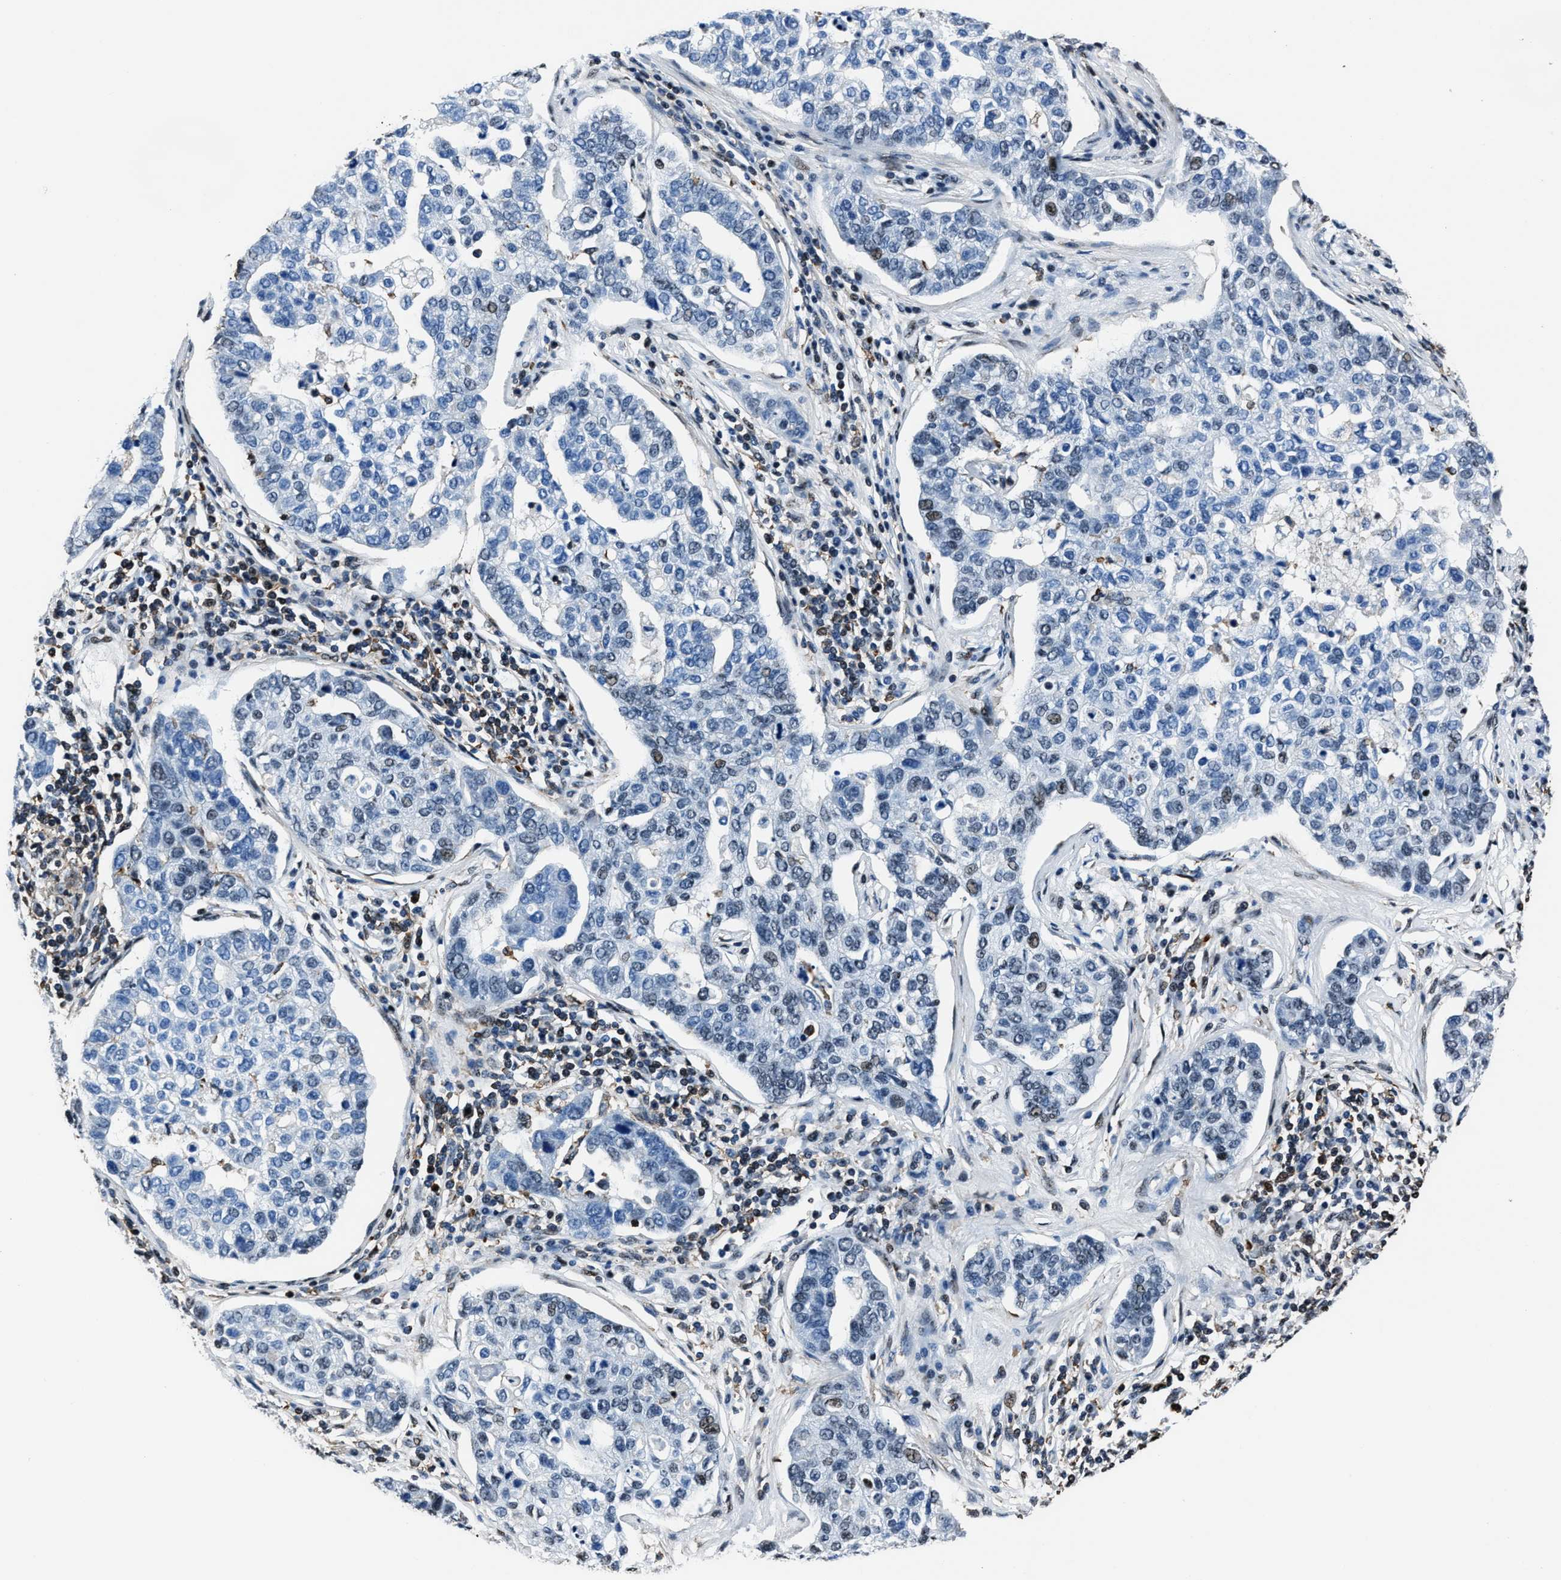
{"staining": {"intensity": "weak", "quantity": "<25%", "location": "nuclear"}, "tissue": "pancreatic cancer", "cell_type": "Tumor cells", "image_type": "cancer", "snomed": [{"axis": "morphology", "description": "Adenocarcinoma, NOS"}, {"axis": "topography", "description": "Pancreas"}], "caption": "Pancreatic cancer (adenocarcinoma) stained for a protein using immunohistochemistry (IHC) displays no expression tumor cells.", "gene": "PPIE", "patient": {"sex": "female", "age": 61}}